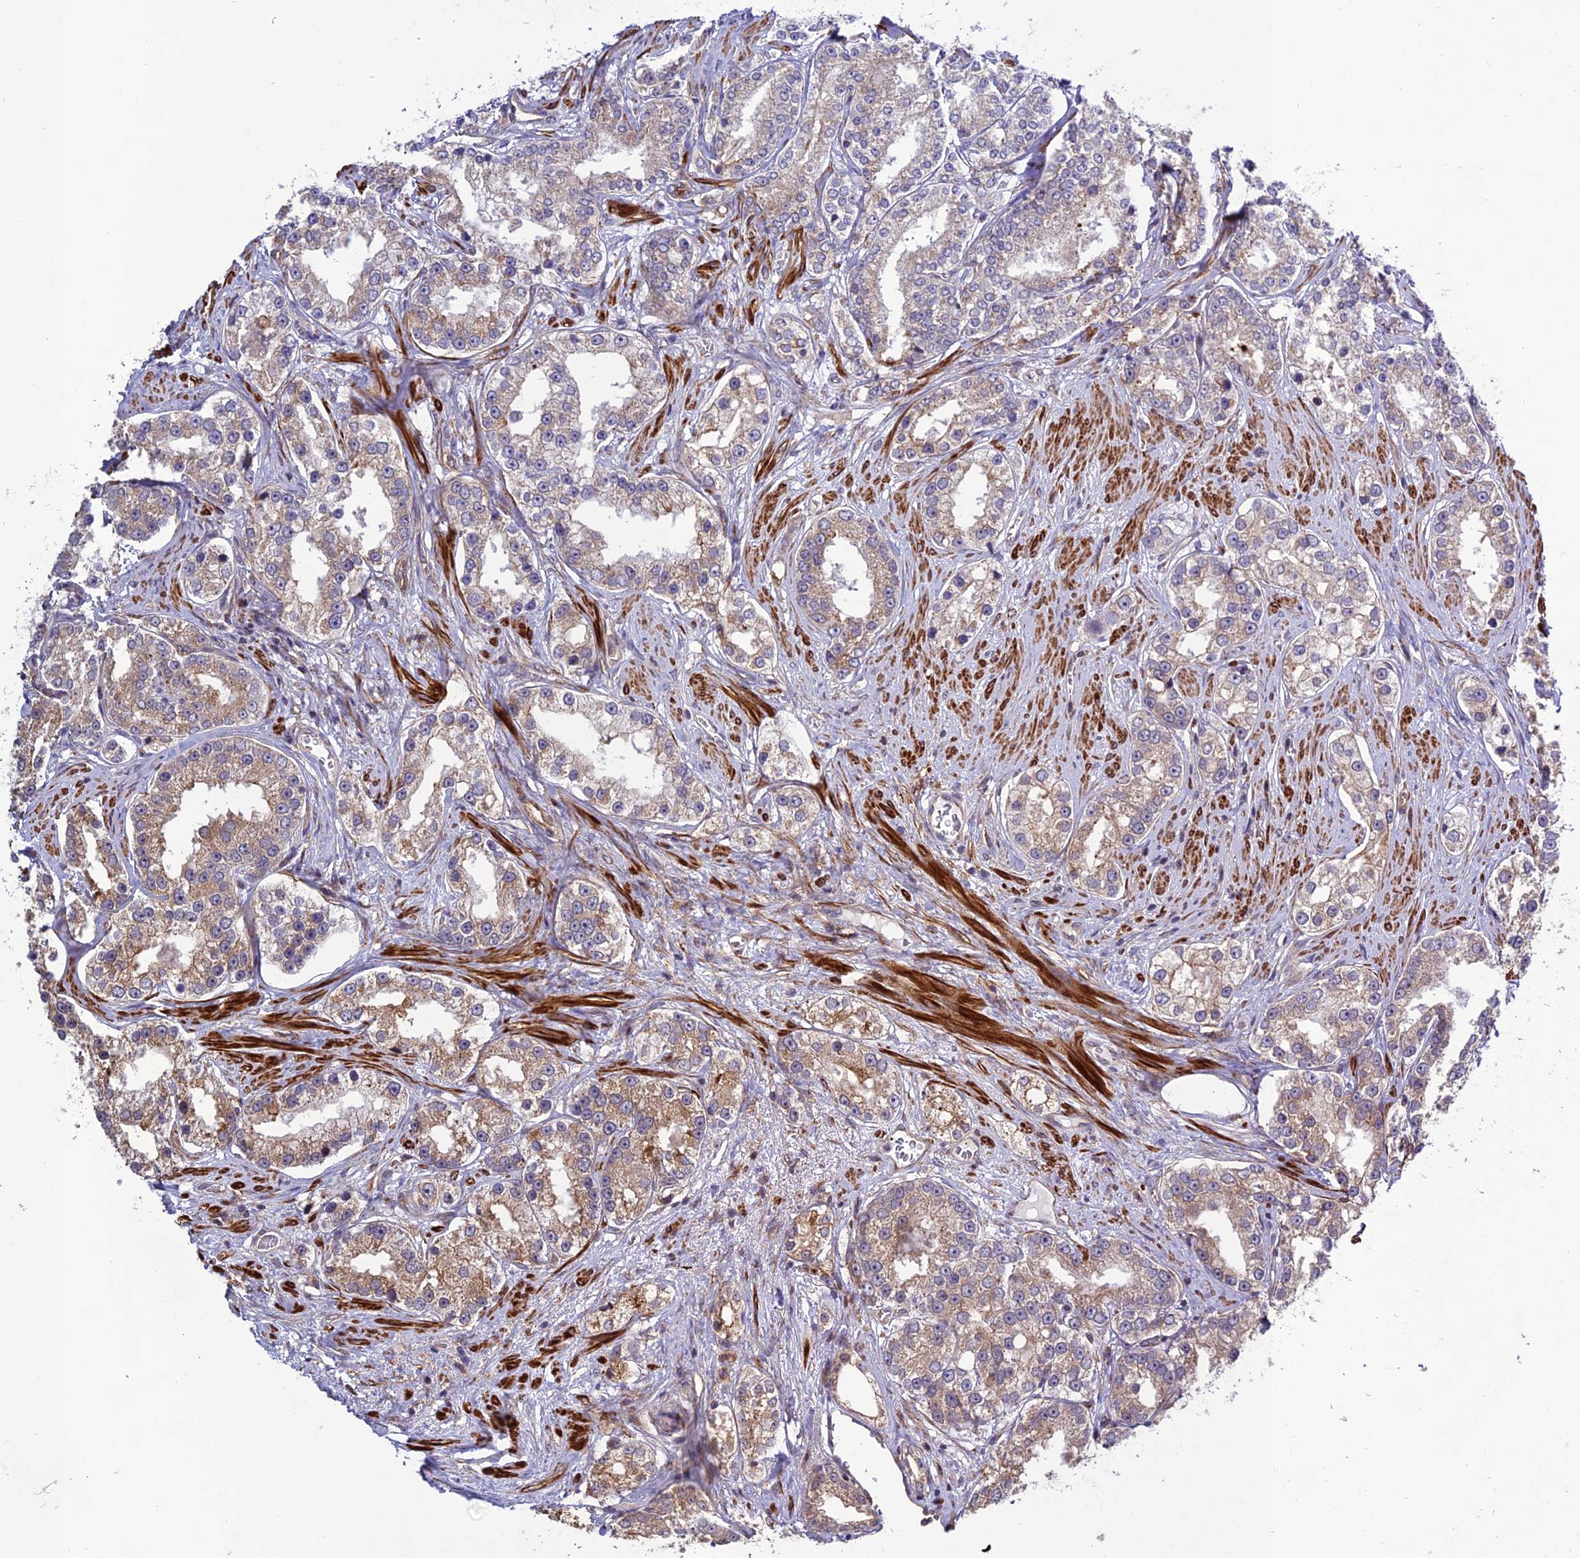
{"staining": {"intensity": "moderate", "quantity": "<25%", "location": "cytoplasmic/membranous"}, "tissue": "prostate cancer", "cell_type": "Tumor cells", "image_type": "cancer", "snomed": [{"axis": "morphology", "description": "Normal tissue, NOS"}, {"axis": "morphology", "description": "Adenocarcinoma, High grade"}, {"axis": "topography", "description": "Prostate"}], "caption": "IHC image of neoplastic tissue: prostate high-grade adenocarcinoma stained using immunohistochemistry (IHC) displays low levels of moderate protein expression localized specifically in the cytoplasmic/membranous of tumor cells, appearing as a cytoplasmic/membranous brown color.", "gene": "TNIP3", "patient": {"sex": "male", "age": 83}}